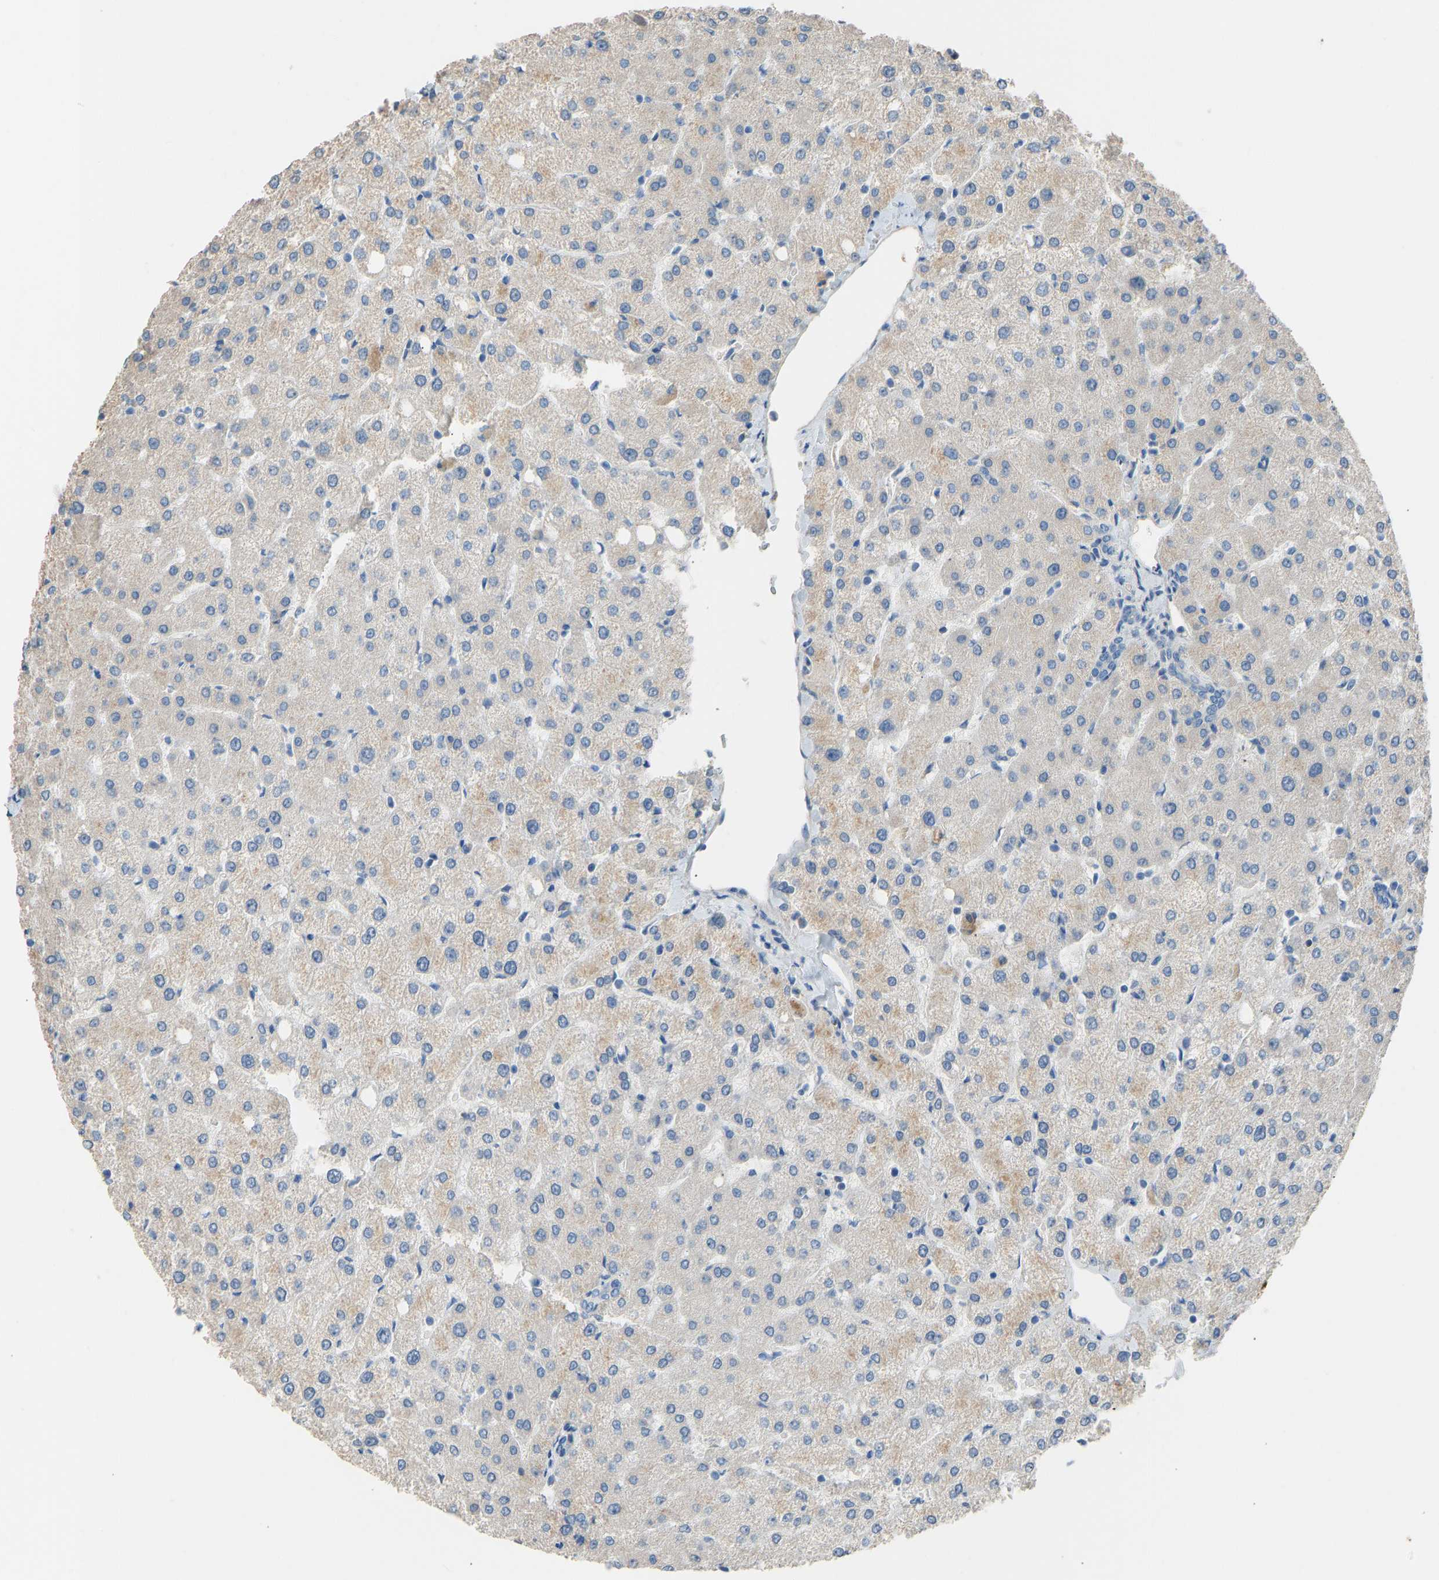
{"staining": {"intensity": "negative", "quantity": "none", "location": "none"}, "tissue": "liver", "cell_type": "Cholangiocytes", "image_type": "normal", "snomed": [{"axis": "morphology", "description": "Normal tissue, NOS"}, {"axis": "topography", "description": "Liver"}], "caption": "IHC of normal human liver displays no expression in cholangiocytes.", "gene": "TGFBR3", "patient": {"sex": "female", "age": 54}}